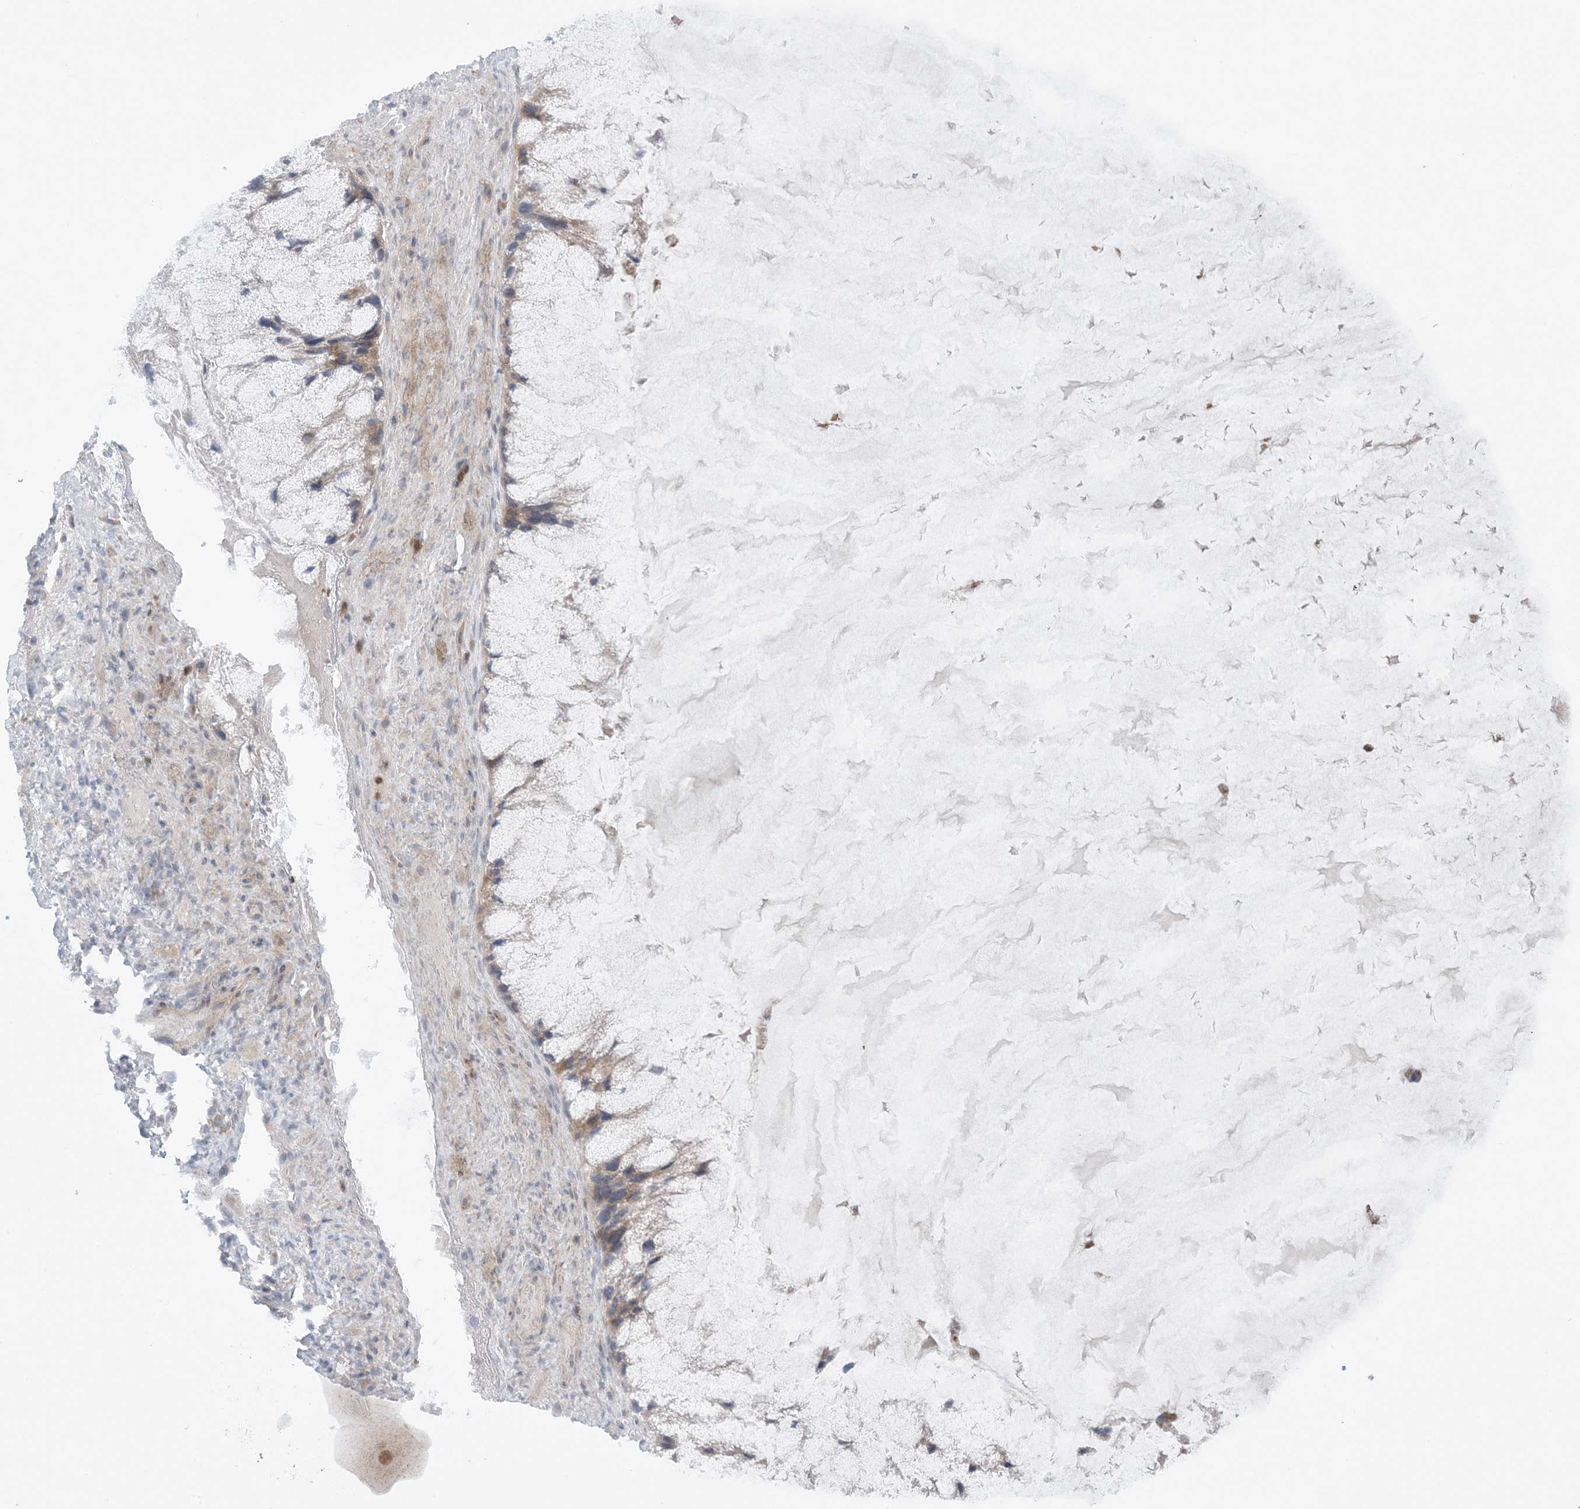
{"staining": {"intensity": "weak", "quantity": "25%-75%", "location": "cytoplasmic/membranous"}, "tissue": "ovarian cancer", "cell_type": "Tumor cells", "image_type": "cancer", "snomed": [{"axis": "morphology", "description": "Cystadenocarcinoma, mucinous, NOS"}, {"axis": "topography", "description": "Ovary"}], "caption": "This is a photomicrograph of immunohistochemistry staining of ovarian cancer (mucinous cystadenocarcinoma), which shows weak positivity in the cytoplasmic/membranous of tumor cells.", "gene": "ARHGAP30", "patient": {"sex": "female", "age": 37}}